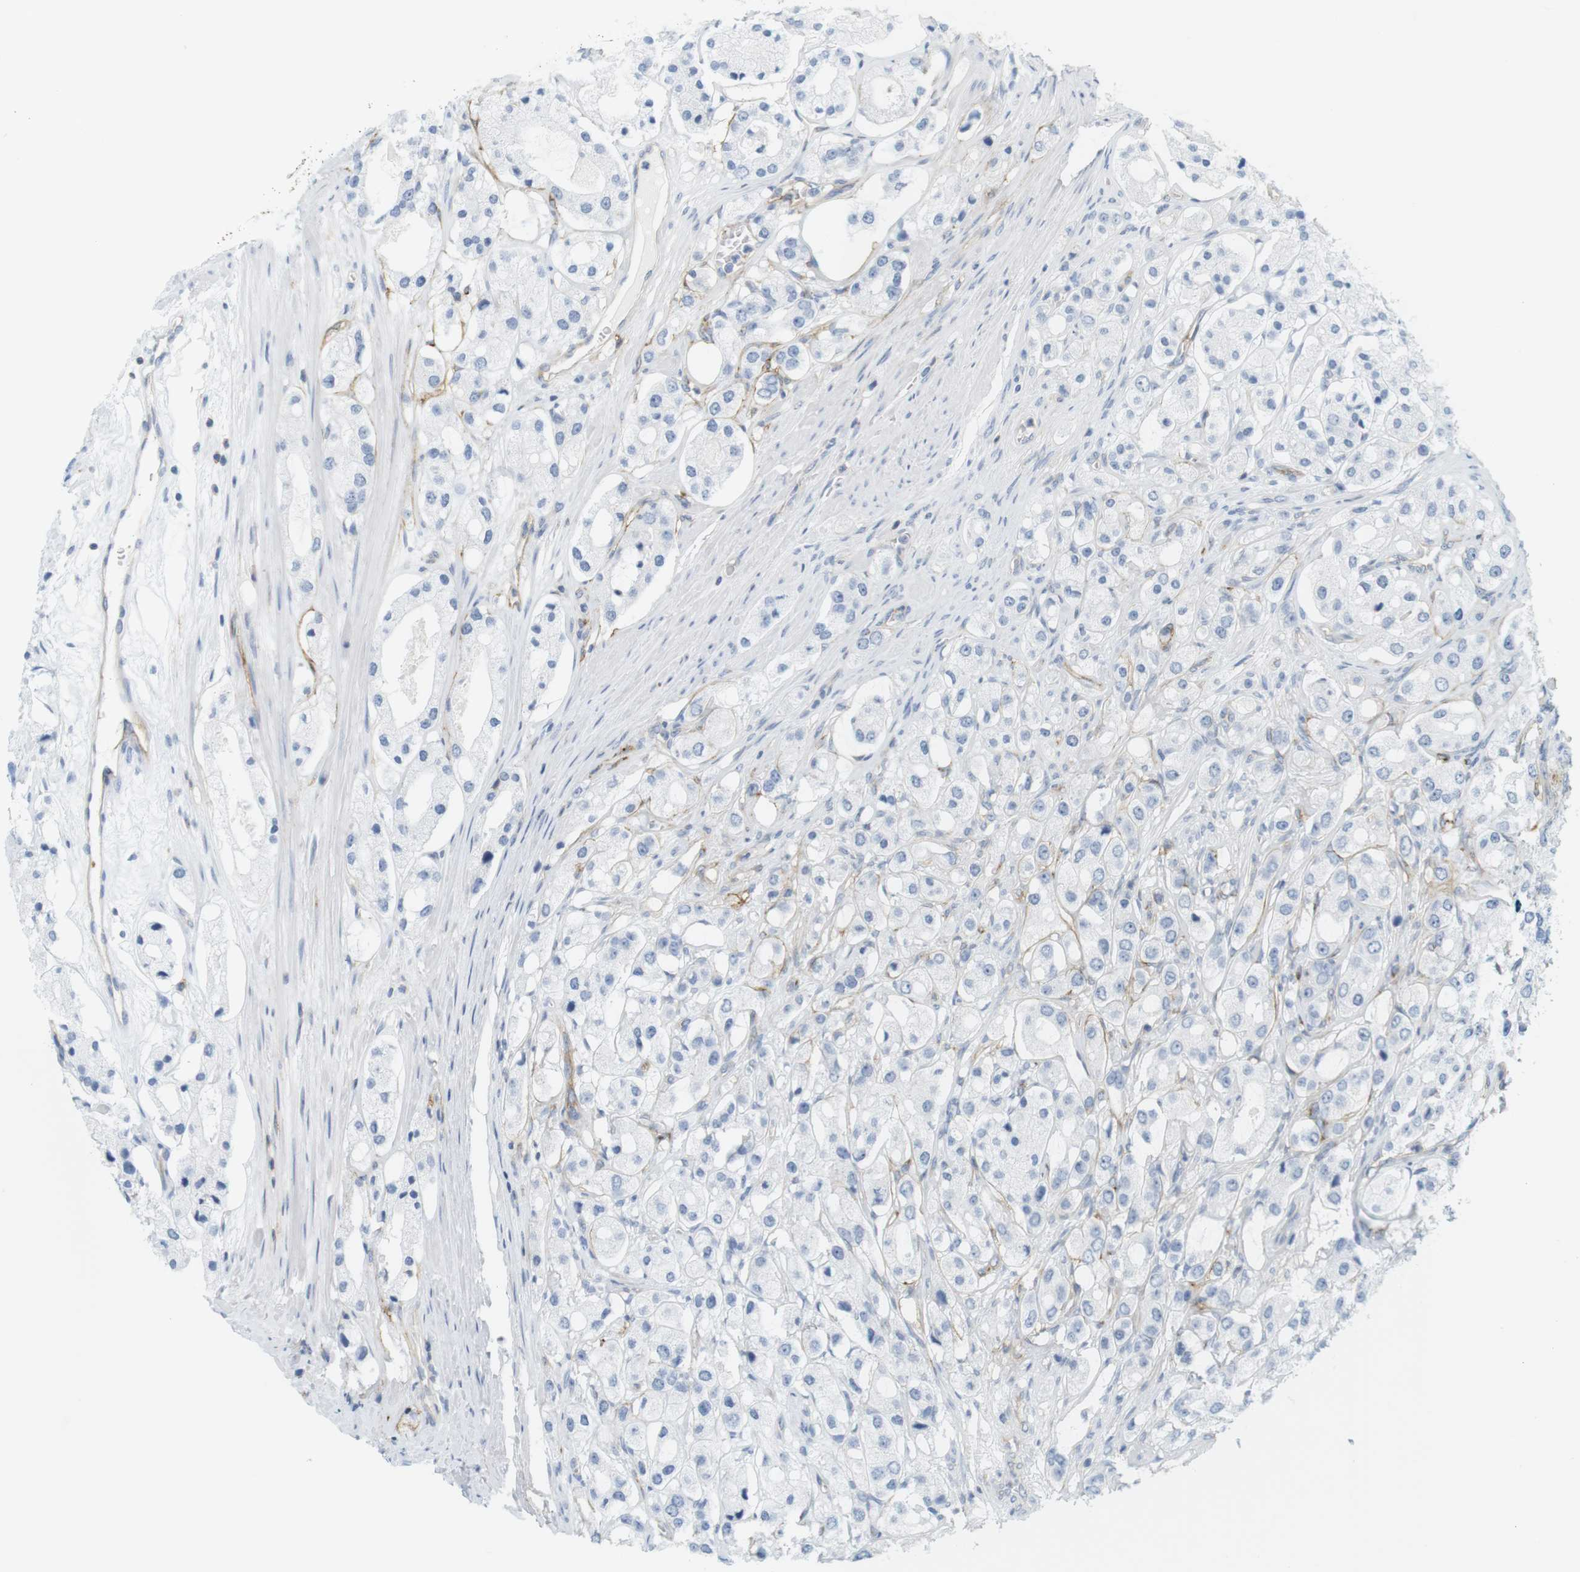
{"staining": {"intensity": "negative", "quantity": "none", "location": "none"}, "tissue": "prostate cancer", "cell_type": "Tumor cells", "image_type": "cancer", "snomed": [{"axis": "morphology", "description": "Adenocarcinoma, High grade"}, {"axis": "topography", "description": "Prostate"}], "caption": "Immunohistochemical staining of high-grade adenocarcinoma (prostate) reveals no significant staining in tumor cells. (DAB (3,3'-diaminobenzidine) immunohistochemistry (IHC) visualized using brightfield microscopy, high magnification).", "gene": "F2R", "patient": {"sex": "male", "age": 65}}